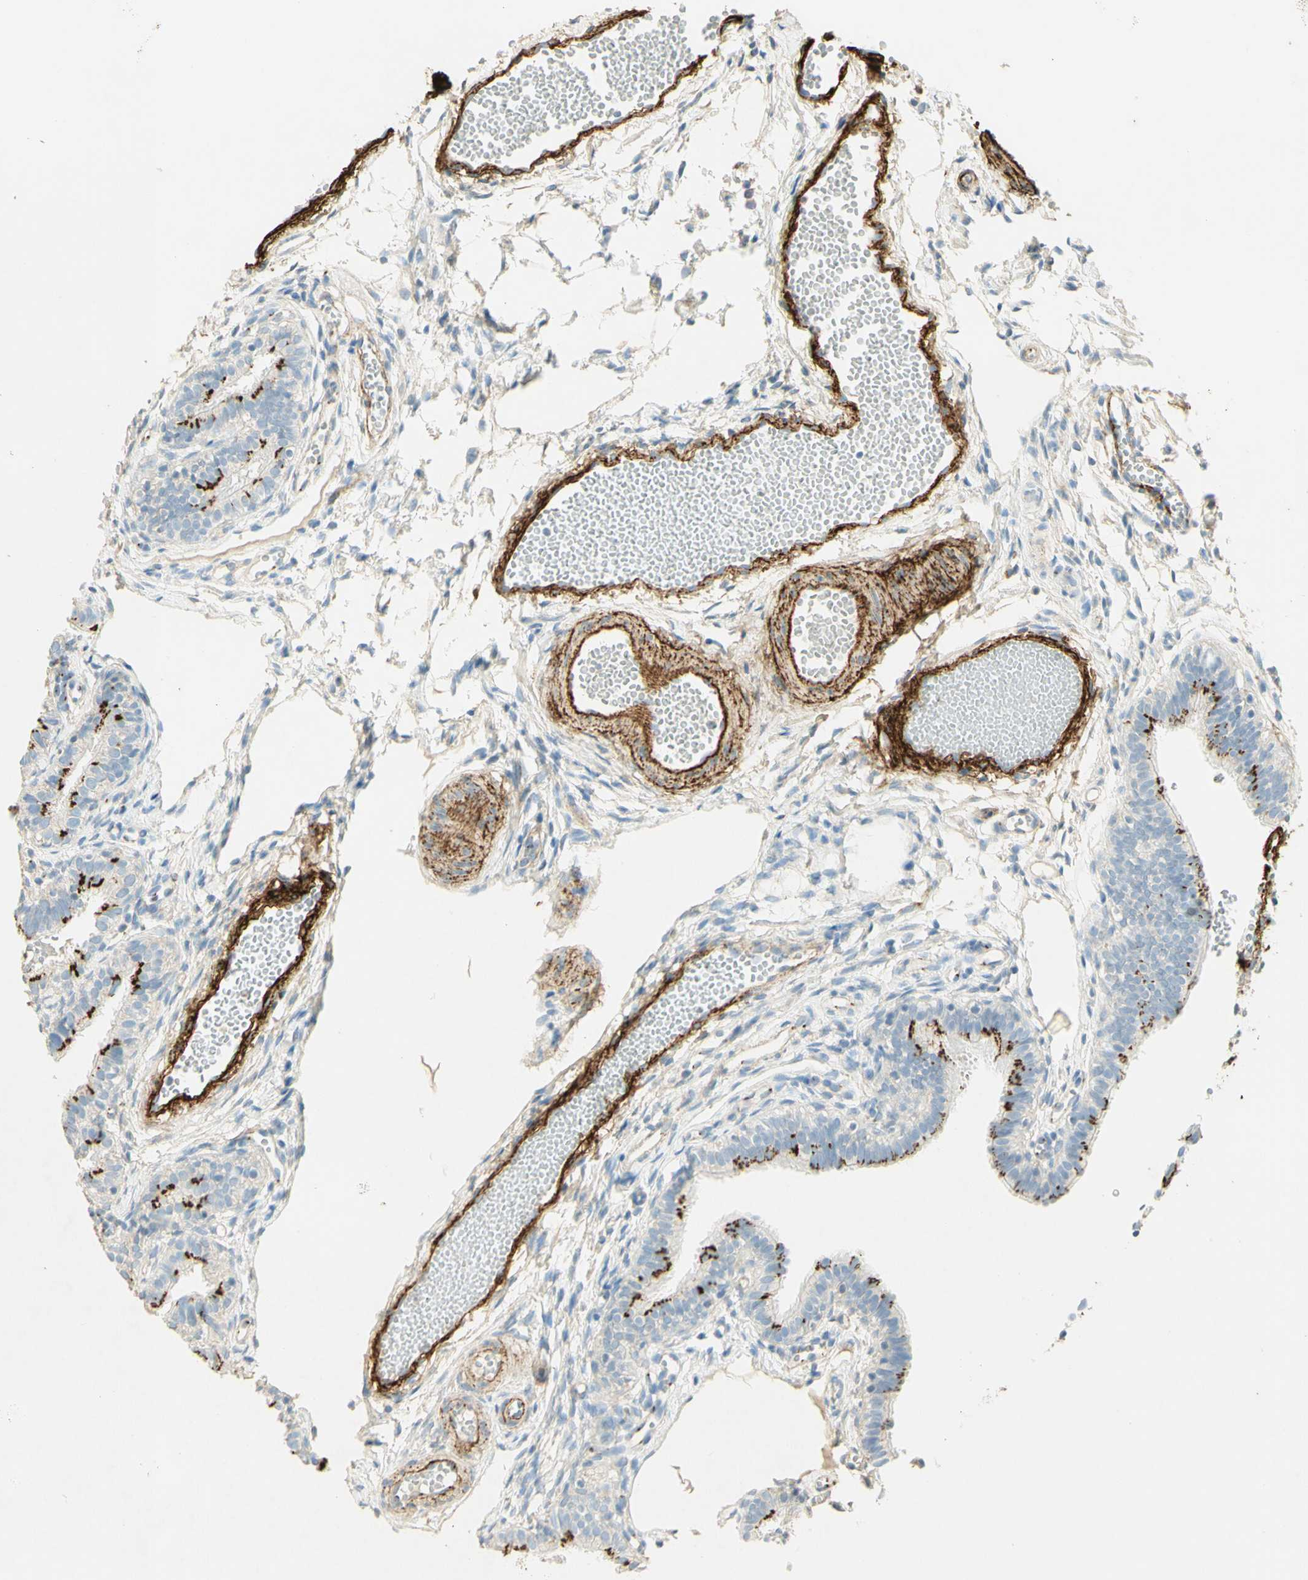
{"staining": {"intensity": "strong", "quantity": "25%-75%", "location": "cytoplasmic/membranous"}, "tissue": "fallopian tube", "cell_type": "Glandular cells", "image_type": "normal", "snomed": [{"axis": "morphology", "description": "Normal tissue, NOS"}, {"axis": "topography", "description": "Fallopian tube"}, {"axis": "topography", "description": "Placenta"}], "caption": "Brown immunohistochemical staining in unremarkable human fallopian tube displays strong cytoplasmic/membranous staining in approximately 25%-75% of glandular cells.", "gene": "TNN", "patient": {"sex": "female", "age": 34}}